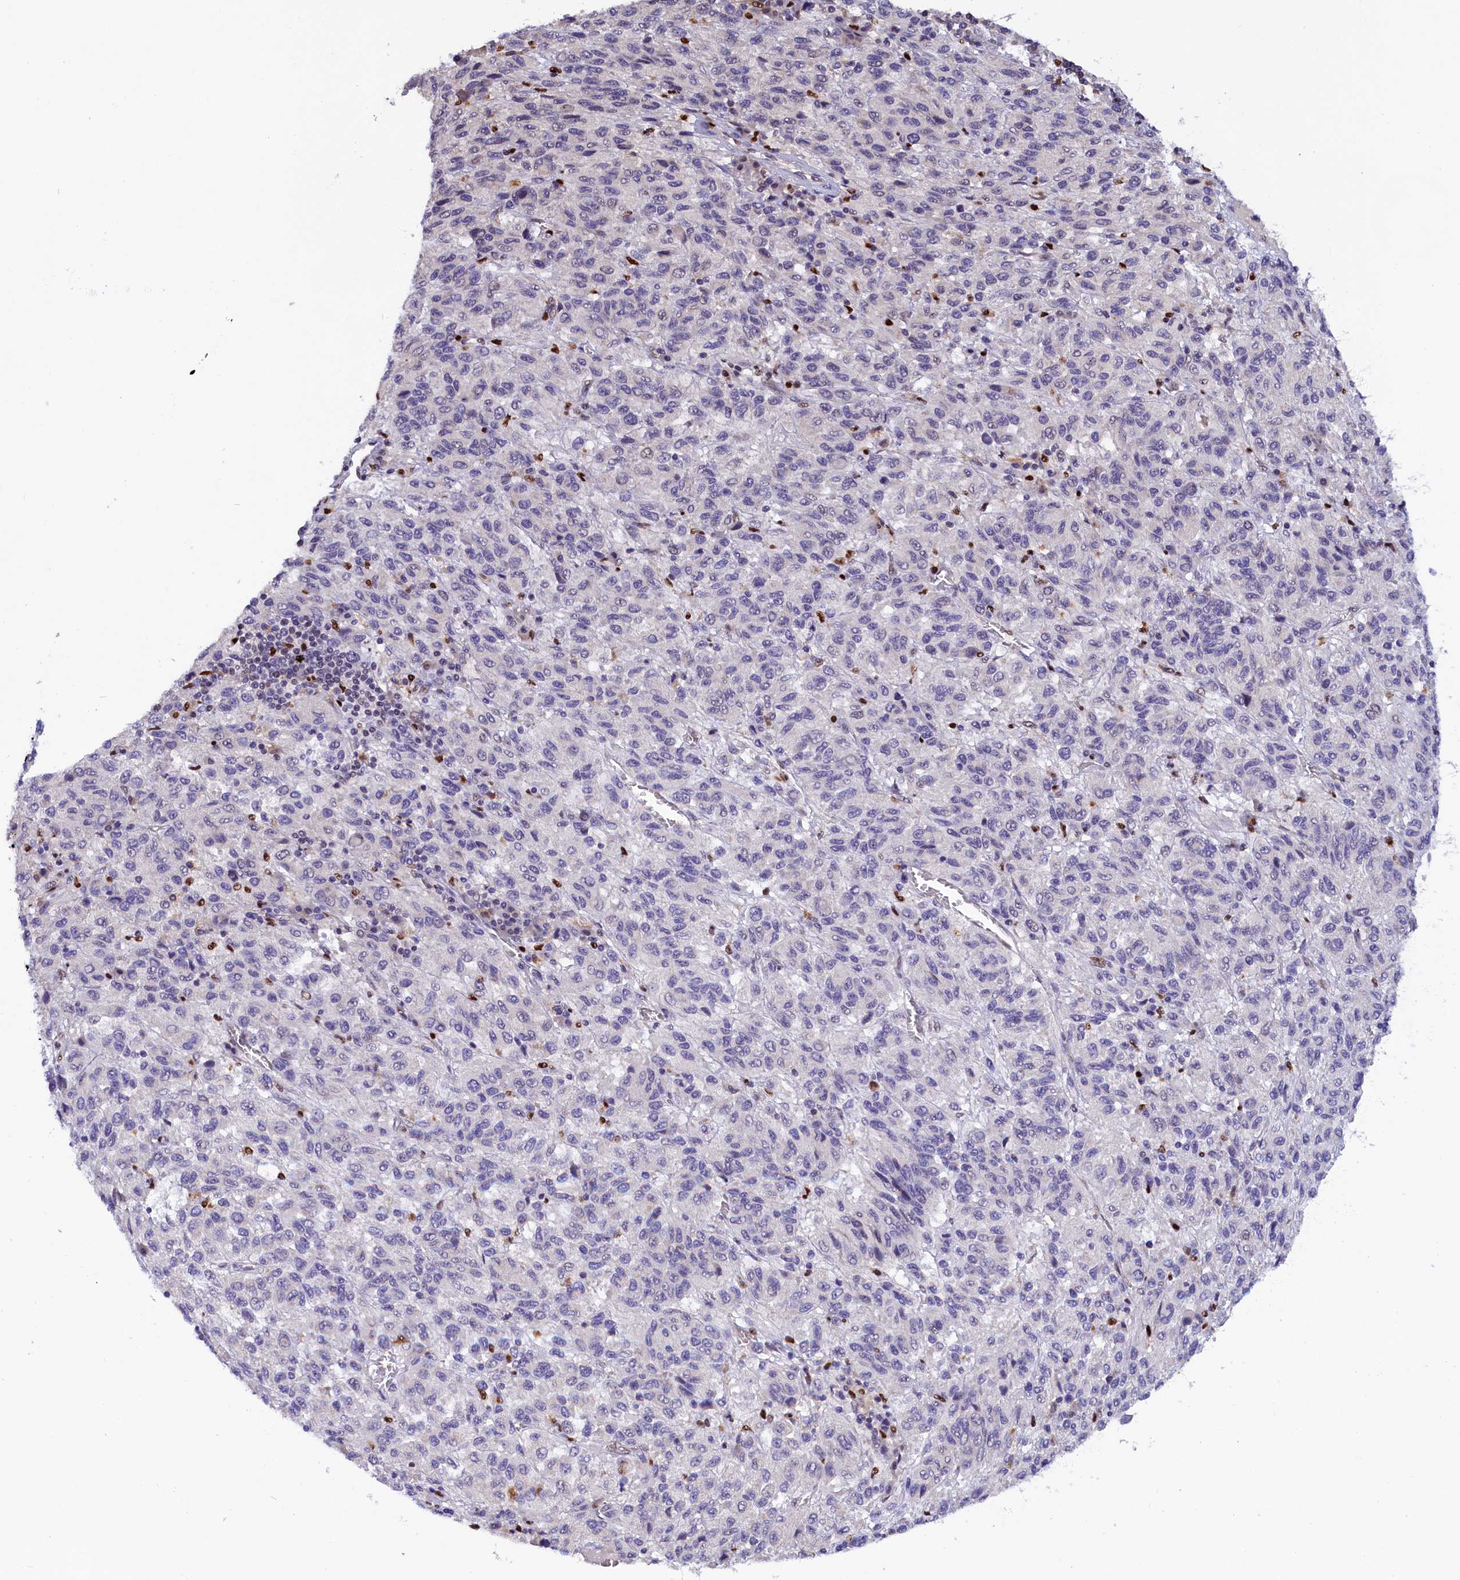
{"staining": {"intensity": "negative", "quantity": "none", "location": "none"}, "tissue": "melanoma", "cell_type": "Tumor cells", "image_type": "cancer", "snomed": [{"axis": "morphology", "description": "Malignant melanoma, Metastatic site"}, {"axis": "topography", "description": "Lung"}], "caption": "Tumor cells are negative for brown protein staining in malignant melanoma (metastatic site).", "gene": "BTBD9", "patient": {"sex": "male", "age": 64}}